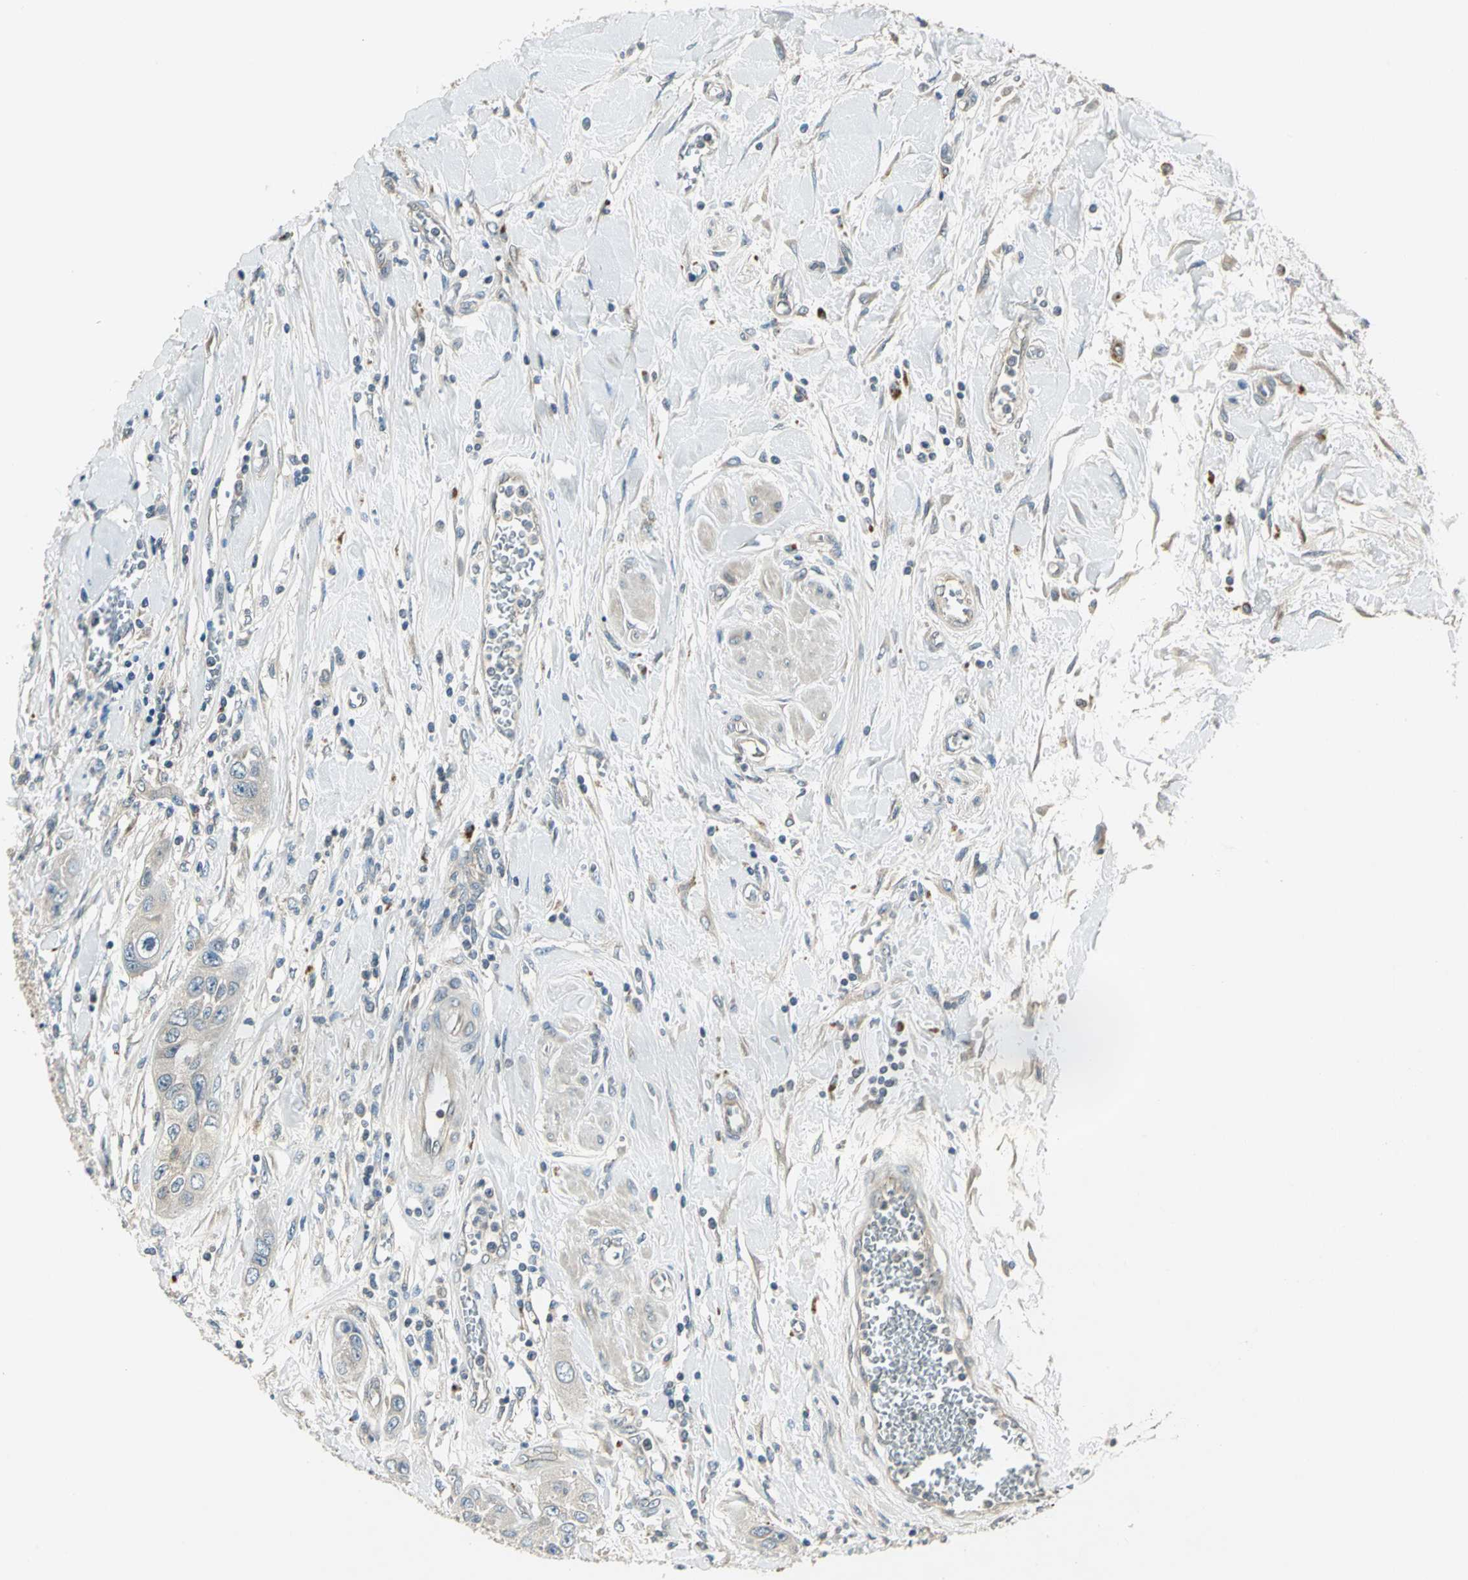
{"staining": {"intensity": "weak", "quantity": ">75%", "location": "cytoplasmic/membranous"}, "tissue": "pancreatic cancer", "cell_type": "Tumor cells", "image_type": "cancer", "snomed": [{"axis": "morphology", "description": "Adenocarcinoma, NOS"}, {"axis": "topography", "description": "Pancreas"}], "caption": "Tumor cells show weak cytoplasmic/membranous positivity in about >75% of cells in pancreatic adenocarcinoma.", "gene": "PRKAA1", "patient": {"sex": "female", "age": 70}}